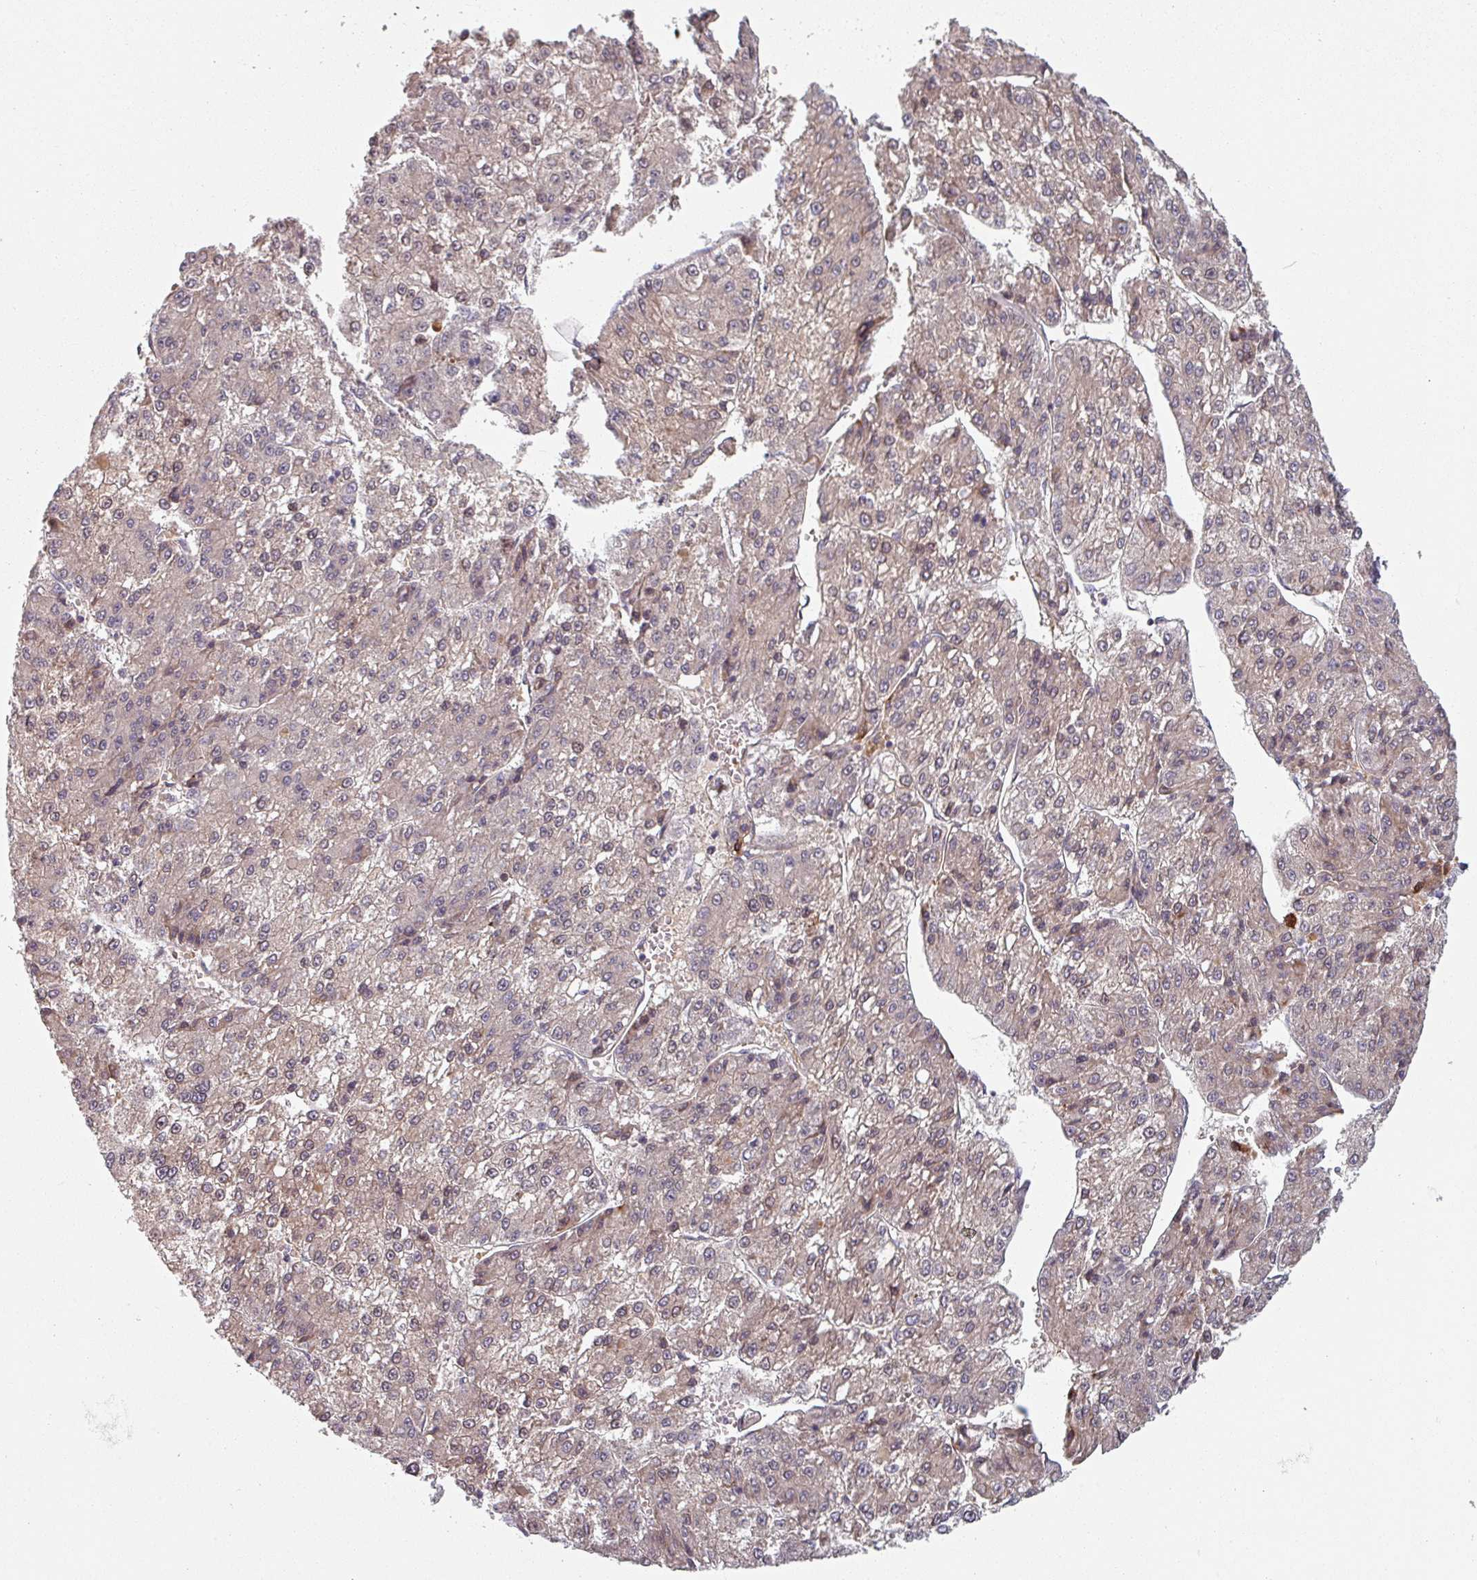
{"staining": {"intensity": "weak", "quantity": "25%-75%", "location": "cytoplasmic/membranous"}, "tissue": "liver cancer", "cell_type": "Tumor cells", "image_type": "cancer", "snomed": [{"axis": "morphology", "description": "Carcinoma, Hepatocellular, NOS"}, {"axis": "topography", "description": "Liver"}], "caption": "A micrograph showing weak cytoplasmic/membranous staining in approximately 25%-75% of tumor cells in hepatocellular carcinoma (liver), as visualized by brown immunohistochemical staining.", "gene": "C4BPB", "patient": {"sex": "female", "age": 73}}